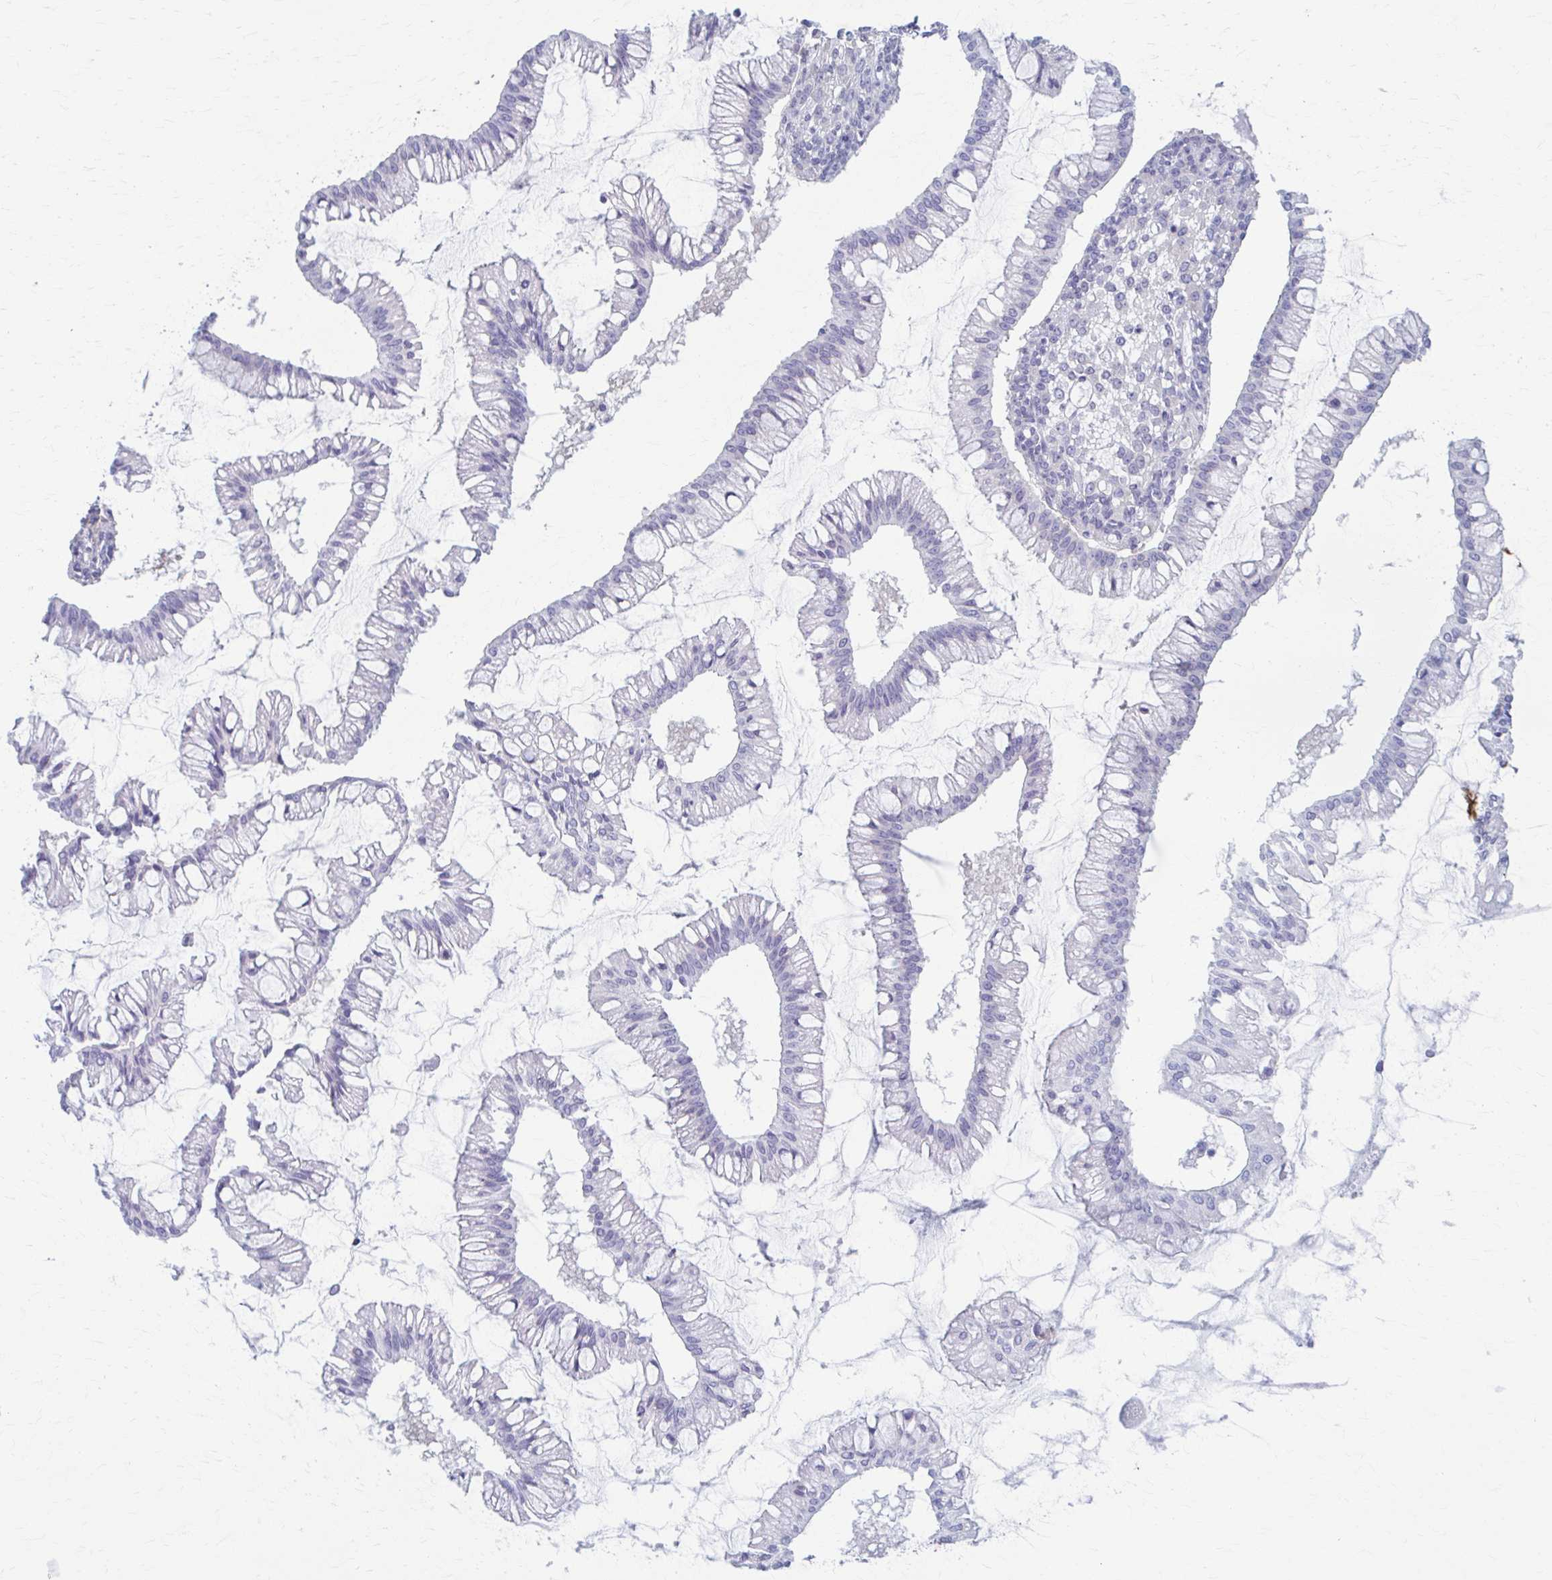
{"staining": {"intensity": "negative", "quantity": "none", "location": "none"}, "tissue": "ovarian cancer", "cell_type": "Tumor cells", "image_type": "cancer", "snomed": [{"axis": "morphology", "description": "Cystadenocarcinoma, mucinous, NOS"}, {"axis": "topography", "description": "Ovary"}], "caption": "This micrograph is of ovarian cancer (mucinous cystadenocarcinoma) stained with immunohistochemistry (IHC) to label a protein in brown with the nuclei are counter-stained blue. There is no positivity in tumor cells.", "gene": "PRKRA", "patient": {"sex": "female", "age": 73}}